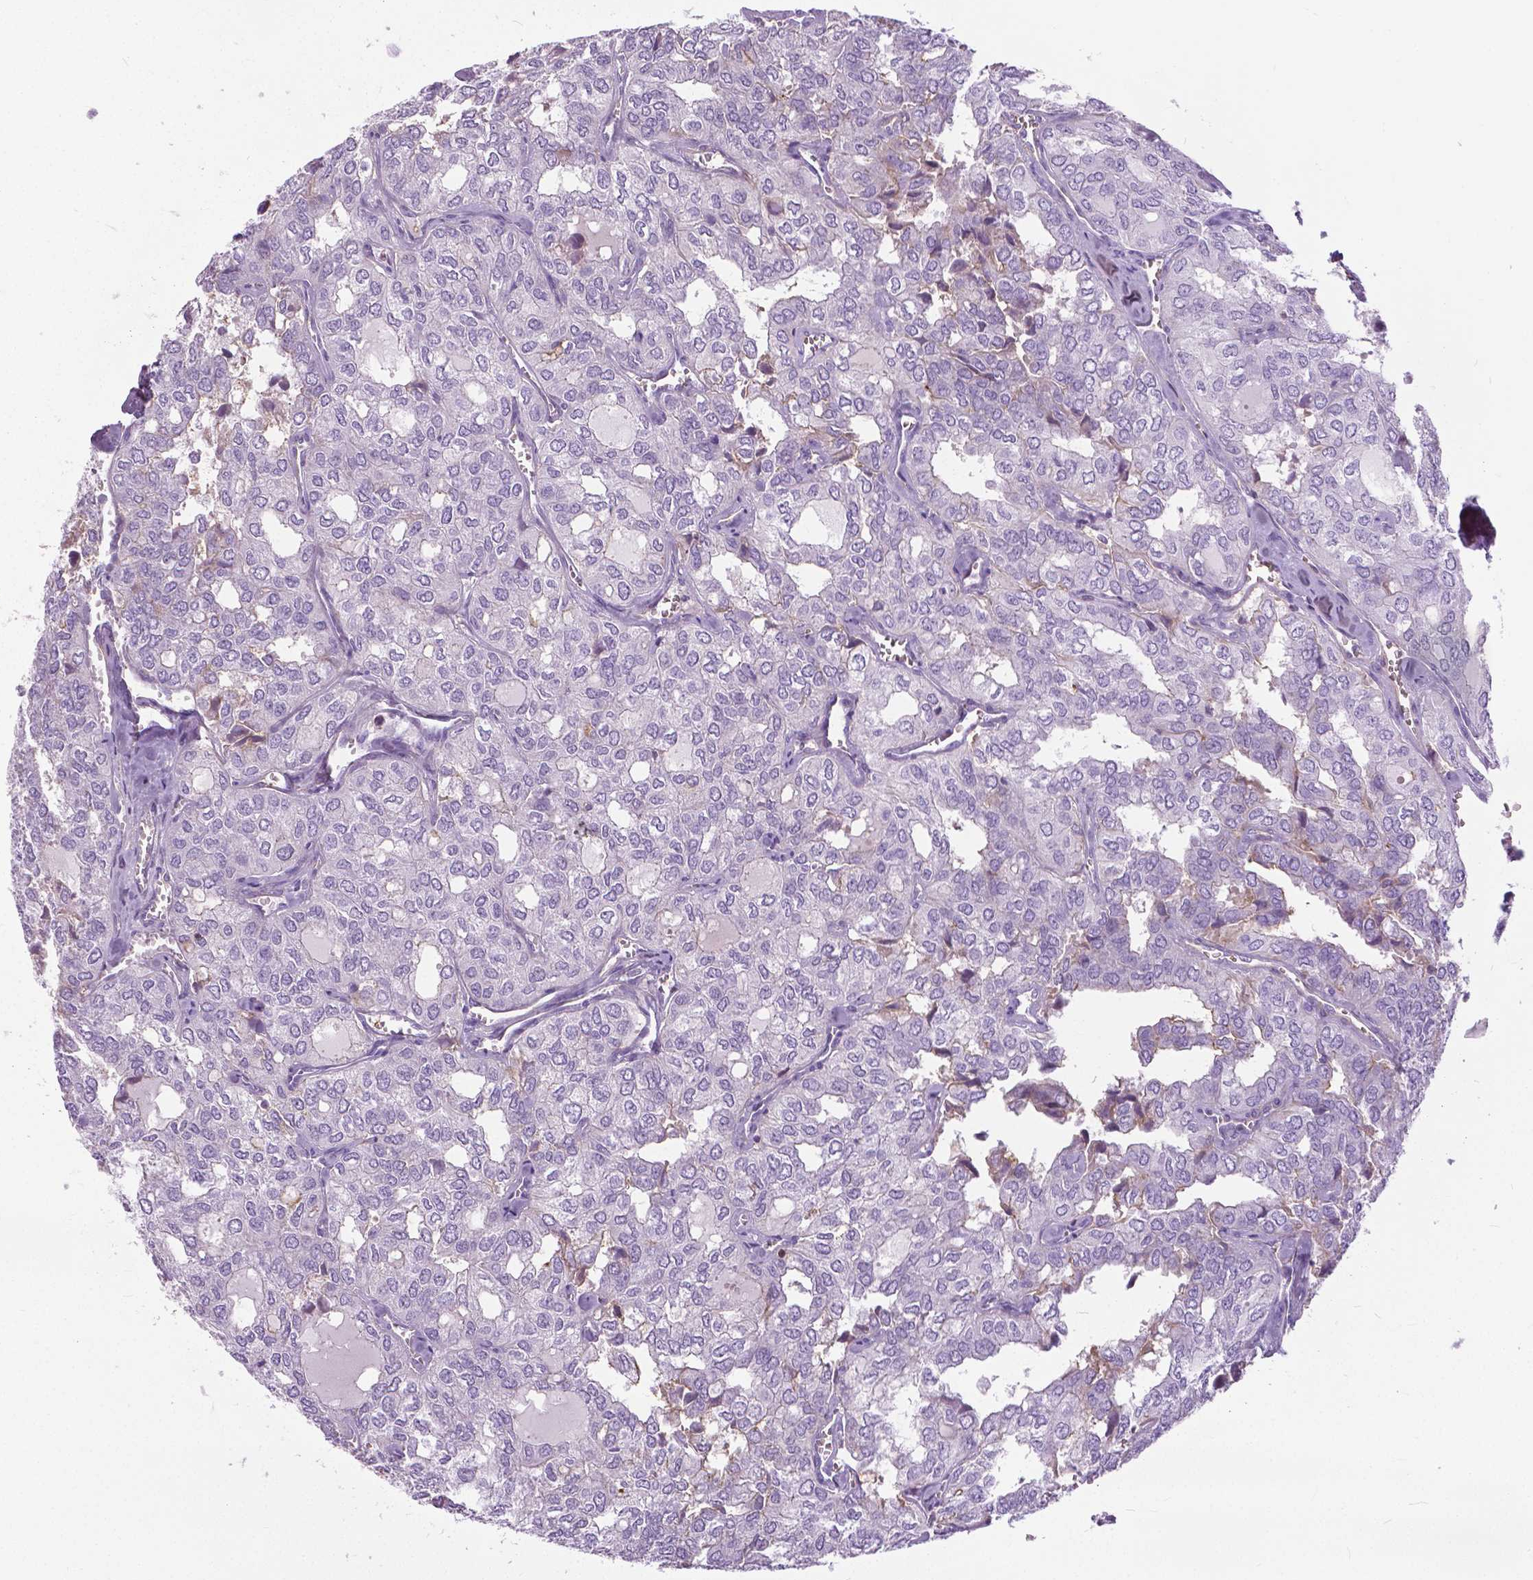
{"staining": {"intensity": "negative", "quantity": "none", "location": "none"}, "tissue": "thyroid cancer", "cell_type": "Tumor cells", "image_type": "cancer", "snomed": [{"axis": "morphology", "description": "Follicular adenoma carcinoma, NOS"}, {"axis": "topography", "description": "Thyroid gland"}], "caption": "DAB immunohistochemical staining of human thyroid cancer (follicular adenoma carcinoma) exhibits no significant staining in tumor cells.", "gene": "ANXA13", "patient": {"sex": "male", "age": 75}}